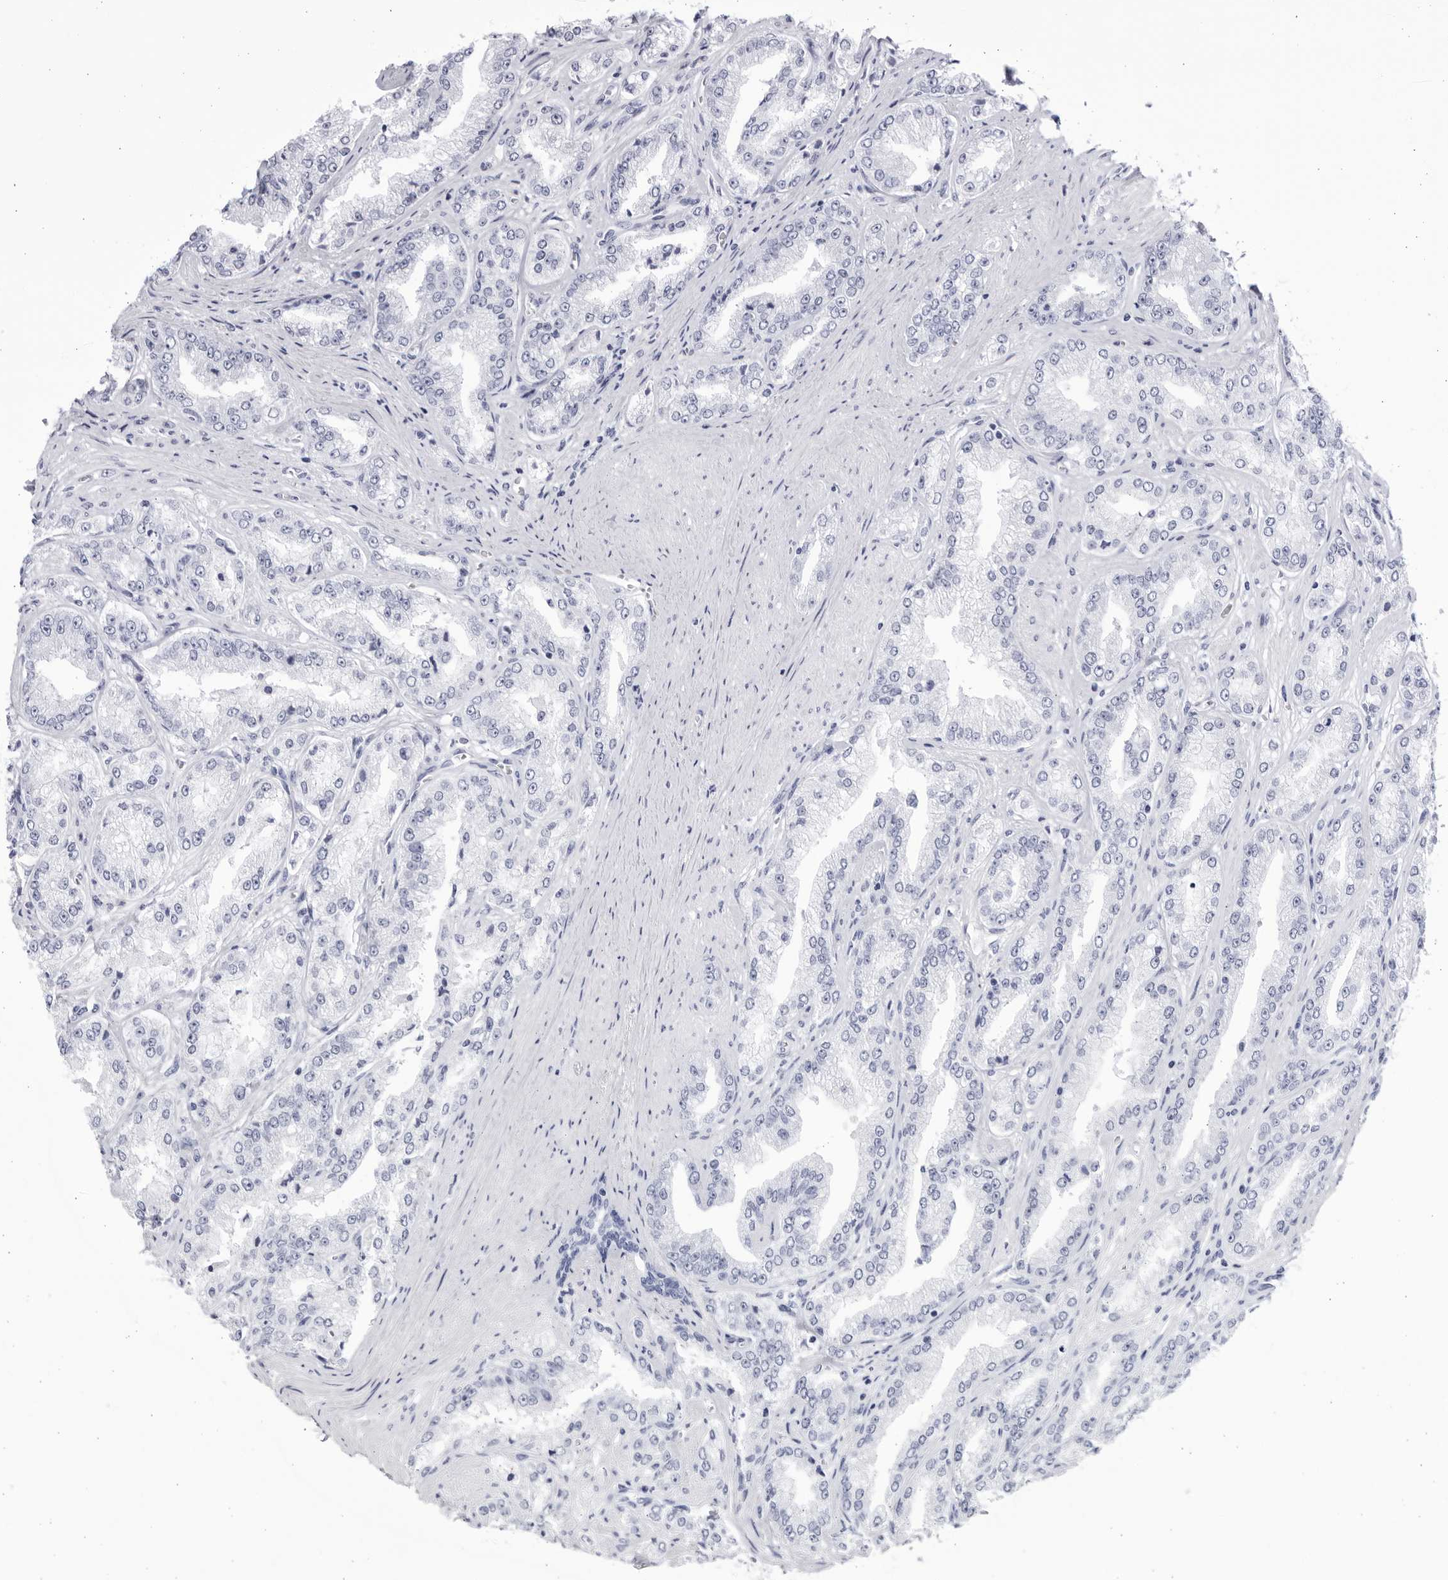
{"staining": {"intensity": "negative", "quantity": "none", "location": "none"}, "tissue": "prostate cancer", "cell_type": "Tumor cells", "image_type": "cancer", "snomed": [{"axis": "morphology", "description": "Adenocarcinoma, High grade"}, {"axis": "topography", "description": "Prostate"}], "caption": "IHC of prostate cancer shows no expression in tumor cells.", "gene": "CCDC181", "patient": {"sex": "male", "age": 71}}